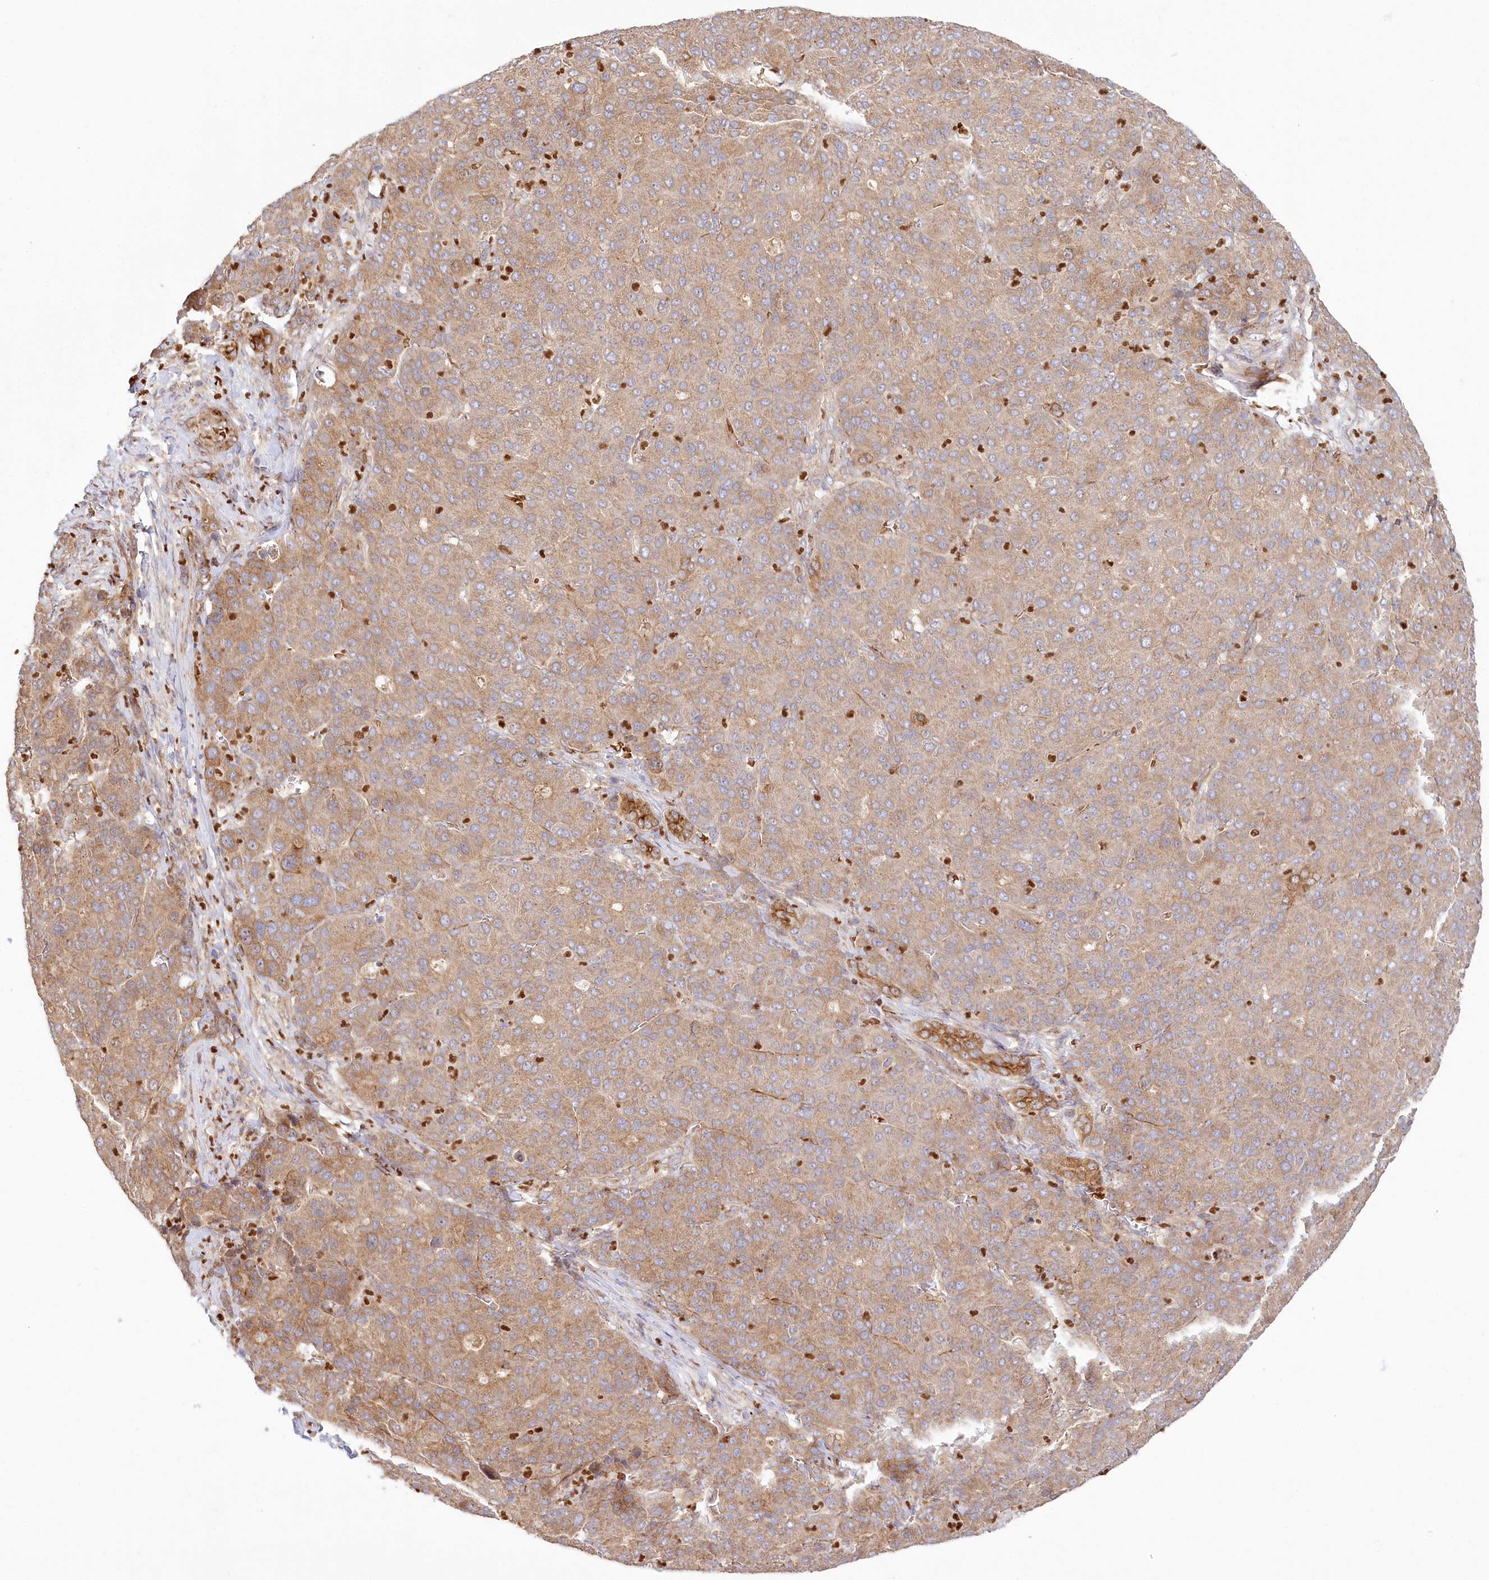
{"staining": {"intensity": "weak", "quantity": ">75%", "location": "cytoplasmic/membranous"}, "tissue": "liver cancer", "cell_type": "Tumor cells", "image_type": "cancer", "snomed": [{"axis": "morphology", "description": "Carcinoma, Hepatocellular, NOS"}, {"axis": "topography", "description": "Liver"}], "caption": "A micrograph of liver cancer stained for a protein demonstrates weak cytoplasmic/membranous brown staining in tumor cells.", "gene": "COMMD3", "patient": {"sex": "male", "age": 65}}